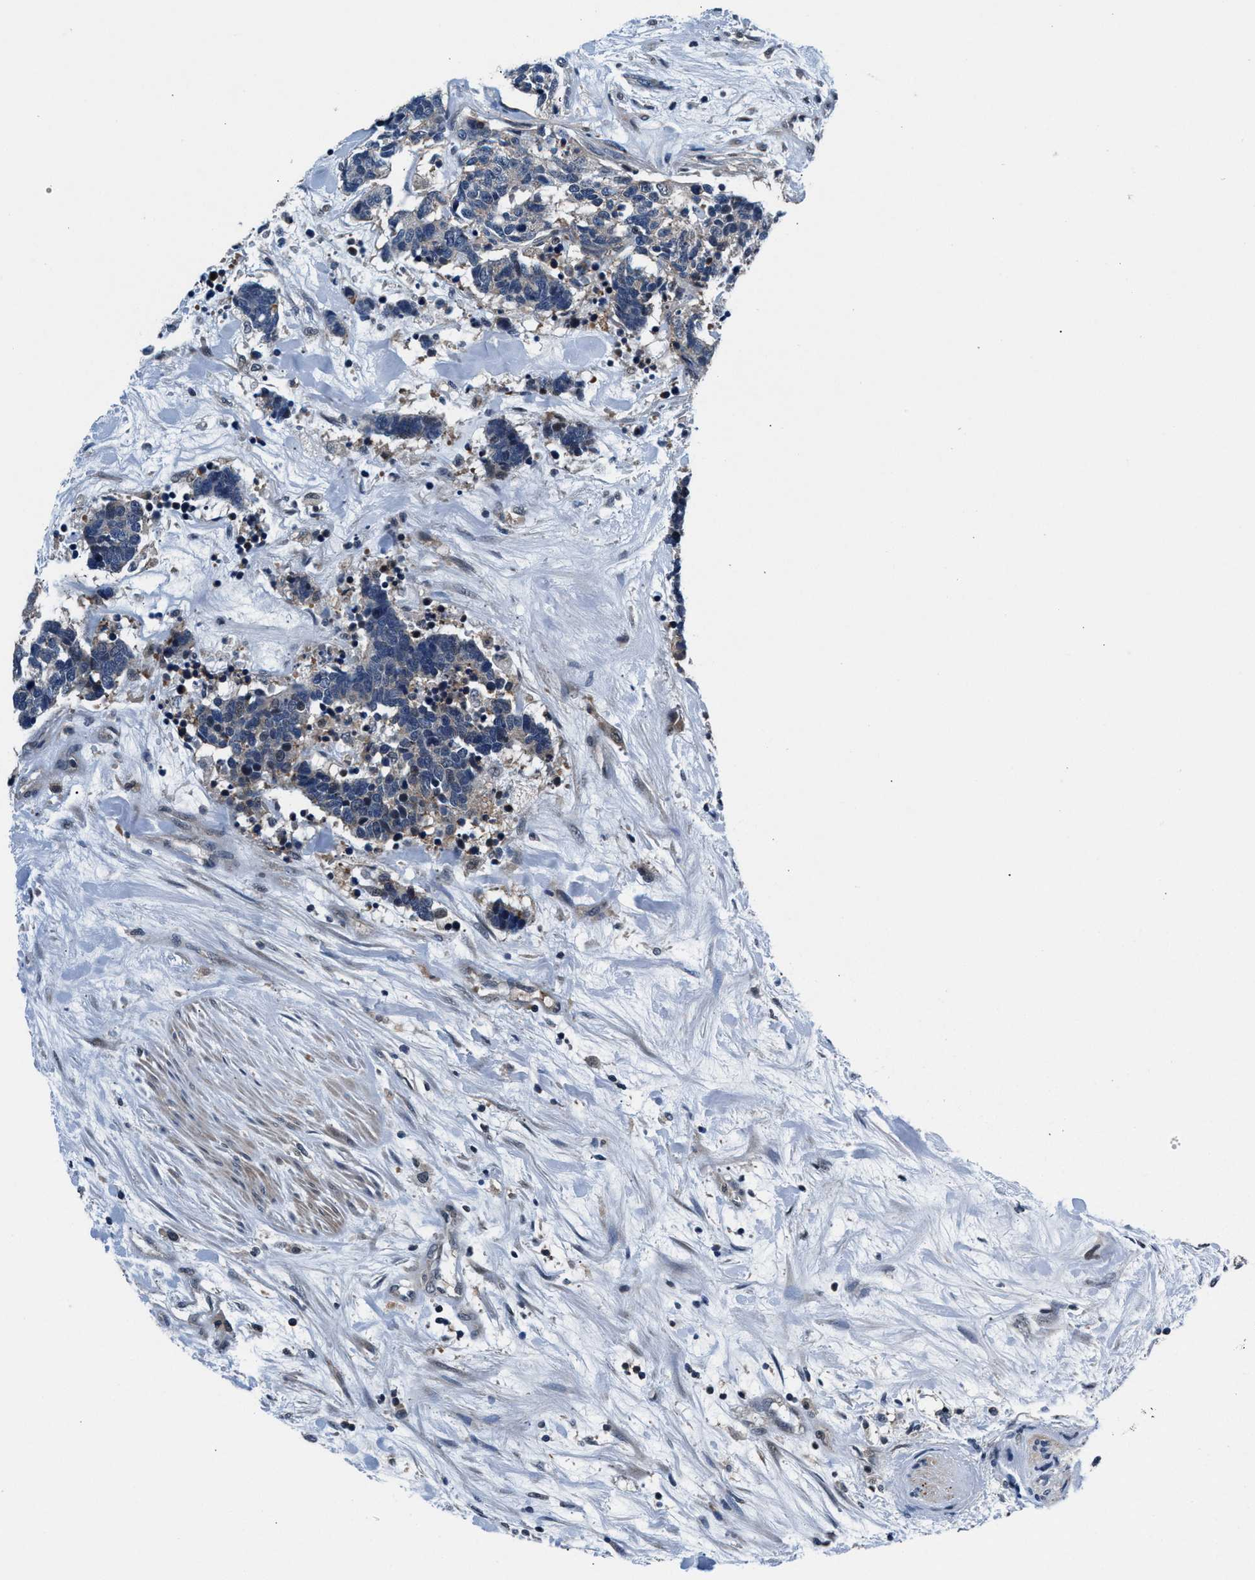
{"staining": {"intensity": "negative", "quantity": "none", "location": "none"}, "tissue": "carcinoid", "cell_type": "Tumor cells", "image_type": "cancer", "snomed": [{"axis": "morphology", "description": "Carcinoma, NOS"}, {"axis": "morphology", "description": "Carcinoid, malignant, NOS"}, {"axis": "topography", "description": "Urinary bladder"}], "caption": "Carcinoid was stained to show a protein in brown. There is no significant expression in tumor cells.", "gene": "PRPSAP2", "patient": {"sex": "male", "age": 57}}